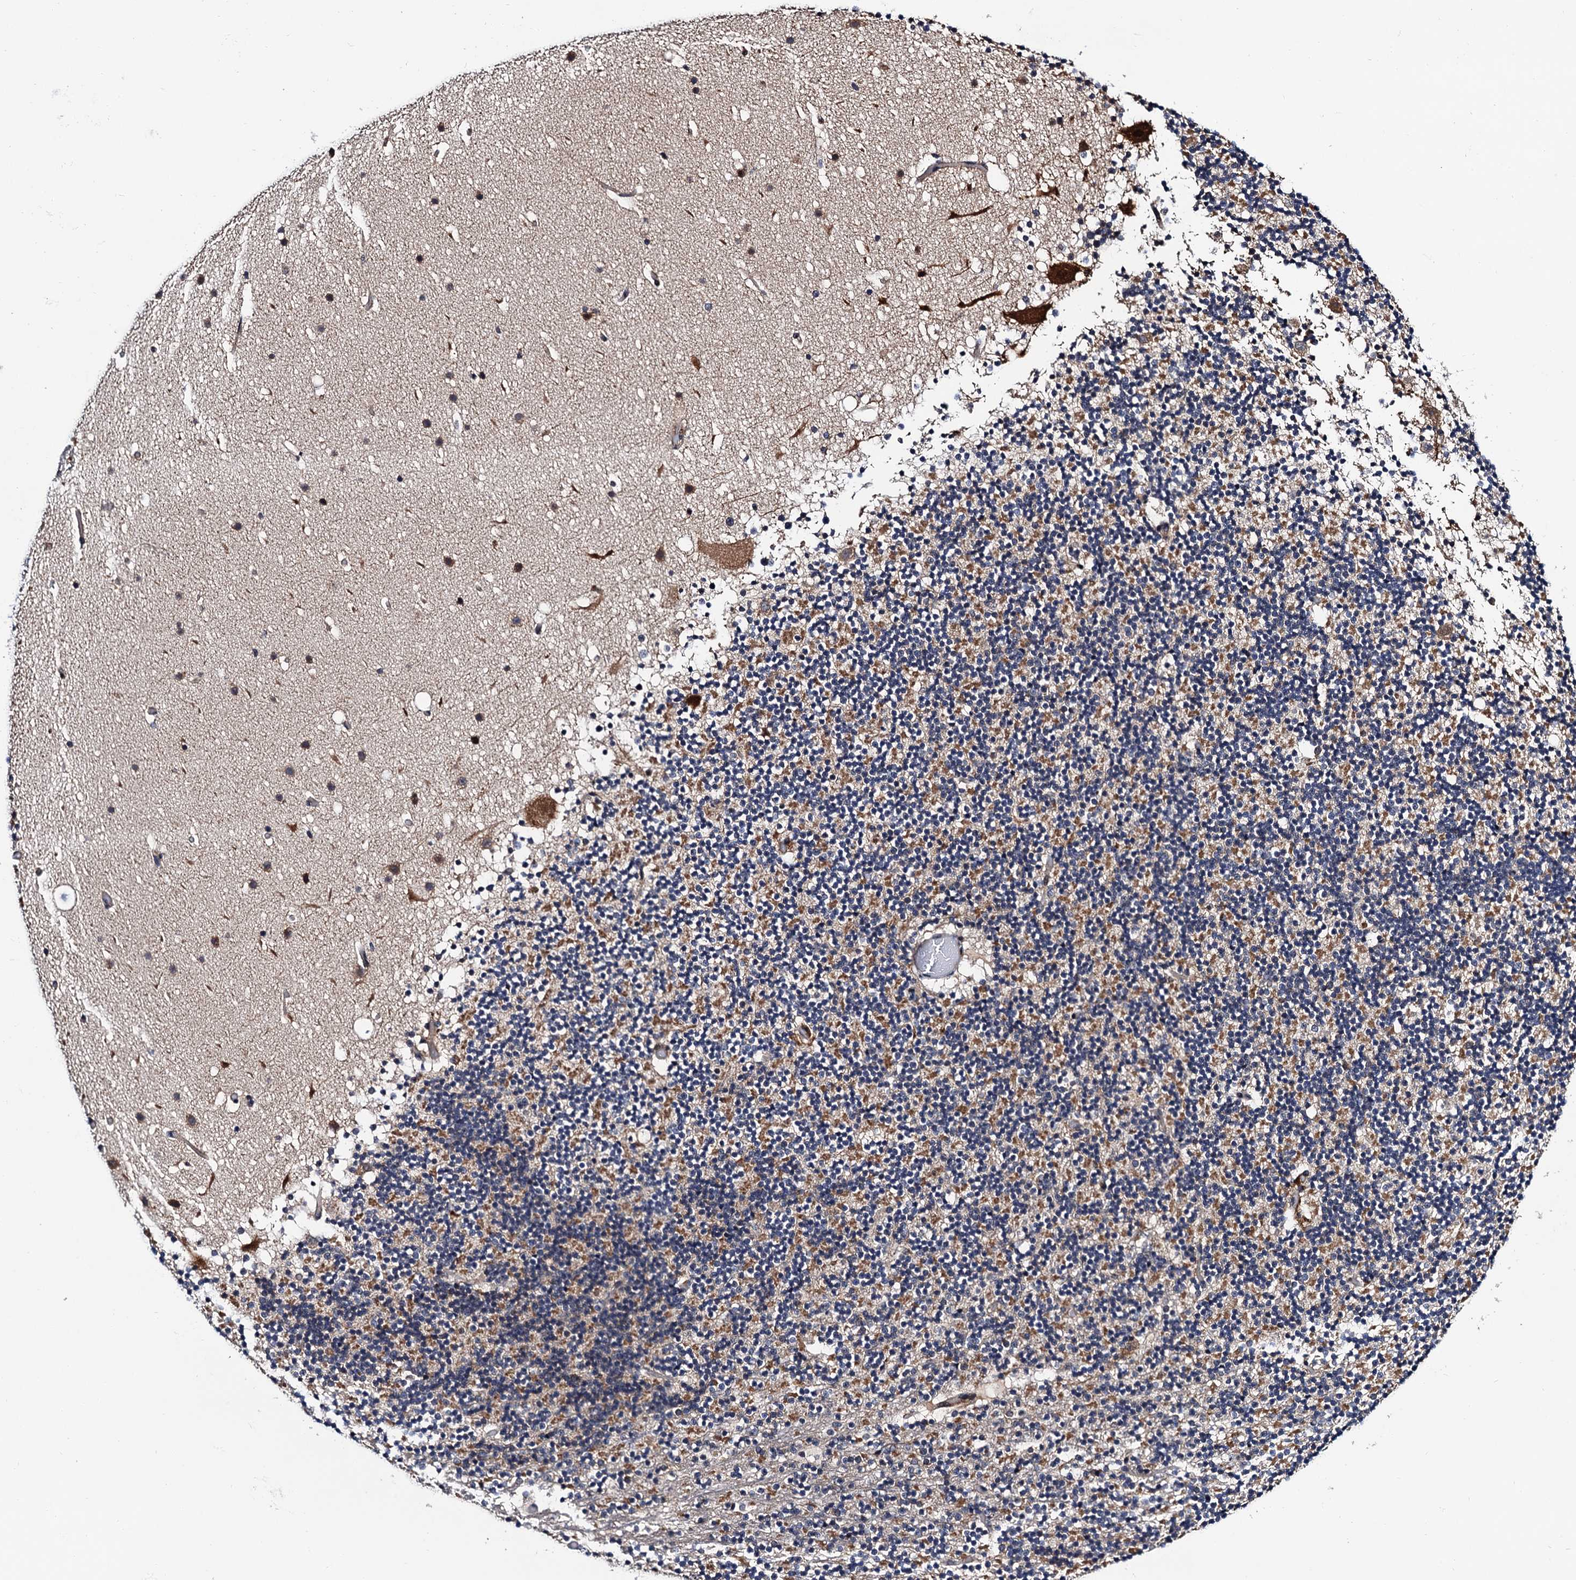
{"staining": {"intensity": "moderate", "quantity": "25%-75%", "location": "cytoplasmic/membranous"}, "tissue": "cerebellum", "cell_type": "Cells in granular layer", "image_type": "normal", "snomed": [{"axis": "morphology", "description": "Normal tissue, NOS"}, {"axis": "topography", "description": "Cerebellum"}], "caption": "A high-resolution photomicrograph shows immunohistochemistry (IHC) staining of unremarkable cerebellum, which shows moderate cytoplasmic/membranous staining in about 25%-75% of cells in granular layer.", "gene": "NAA16", "patient": {"sex": "male", "age": 57}}